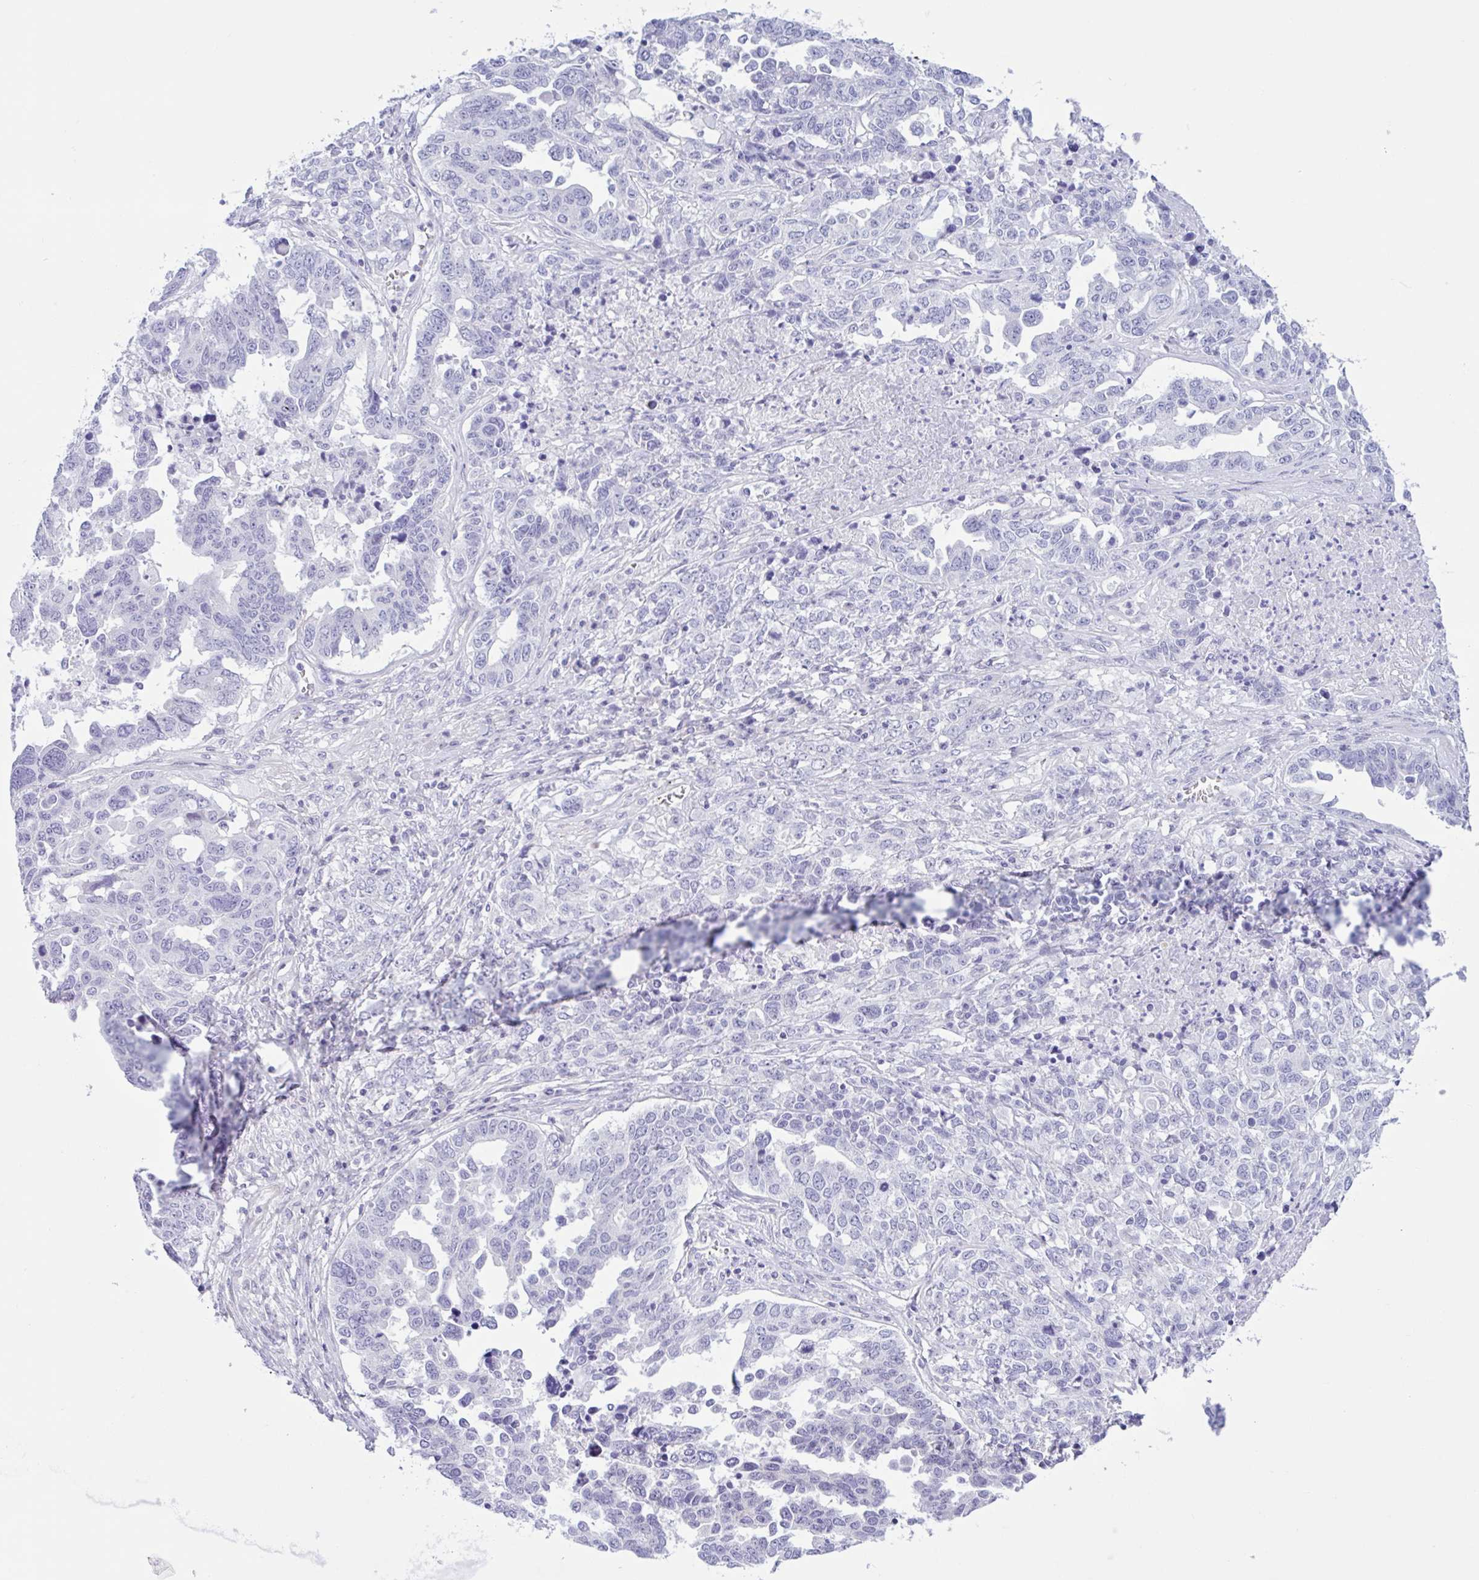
{"staining": {"intensity": "negative", "quantity": "none", "location": "none"}, "tissue": "ovarian cancer", "cell_type": "Tumor cells", "image_type": "cancer", "snomed": [{"axis": "morphology", "description": "Carcinoma, endometroid"}, {"axis": "topography", "description": "Ovary"}], "caption": "Tumor cells show no significant positivity in ovarian cancer. (Stains: DAB (3,3'-diaminobenzidine) immunohistochemistry with hematoxylin counter stain, Microscopy: brightfield microscopy at high magnification).", "gene": "AHCYL2", "patient": {"sex": "female", "age": 62}}